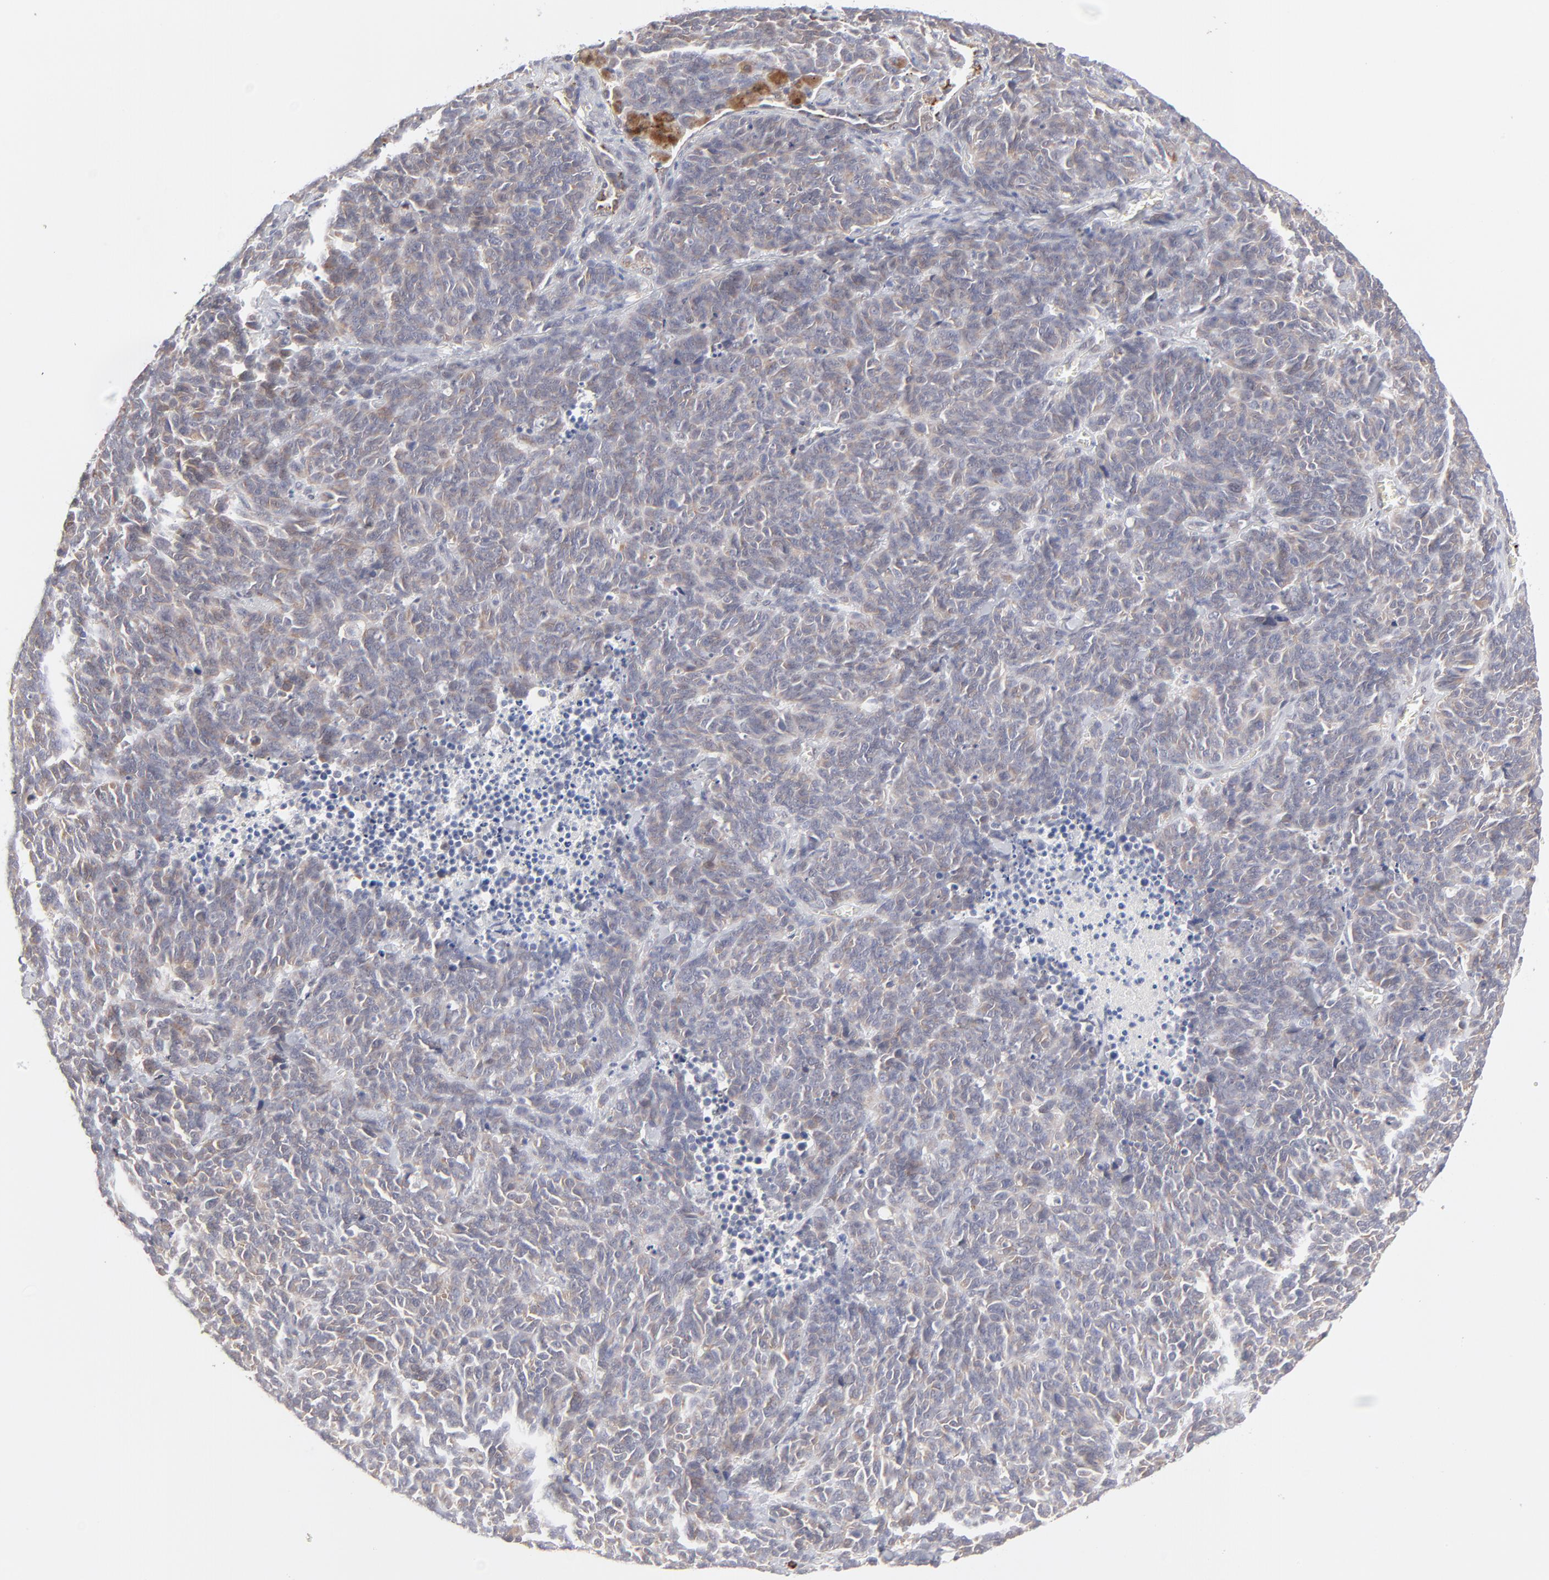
{"staining": {"intensity": "weak", "quantity": "25%-75%", "location": "cytoplasmic/membranous"}, "tissue": "lung cancer", "cell_type": "Tumor cells", "image_type": "cancer", "snomed": [{"axis": "morphology", "description": "Neoplasm, malignant, NOS"}, {"axis": "topography", "description": "Lung"}], "caption": "The histopathology image shows immunohistochemical staining of lung cancer. There is weak cytoplasmic/membranous positivity is seen in approximately 25%-75% of tumor cells. Using DAB (3,3'-diaminobenzidine) (brown) and hematoxylin (blue) stains, captured at high magnification using brightfield microscopy.", "gene": "NBN", "patient": {"sex": "female", "age": 58}}